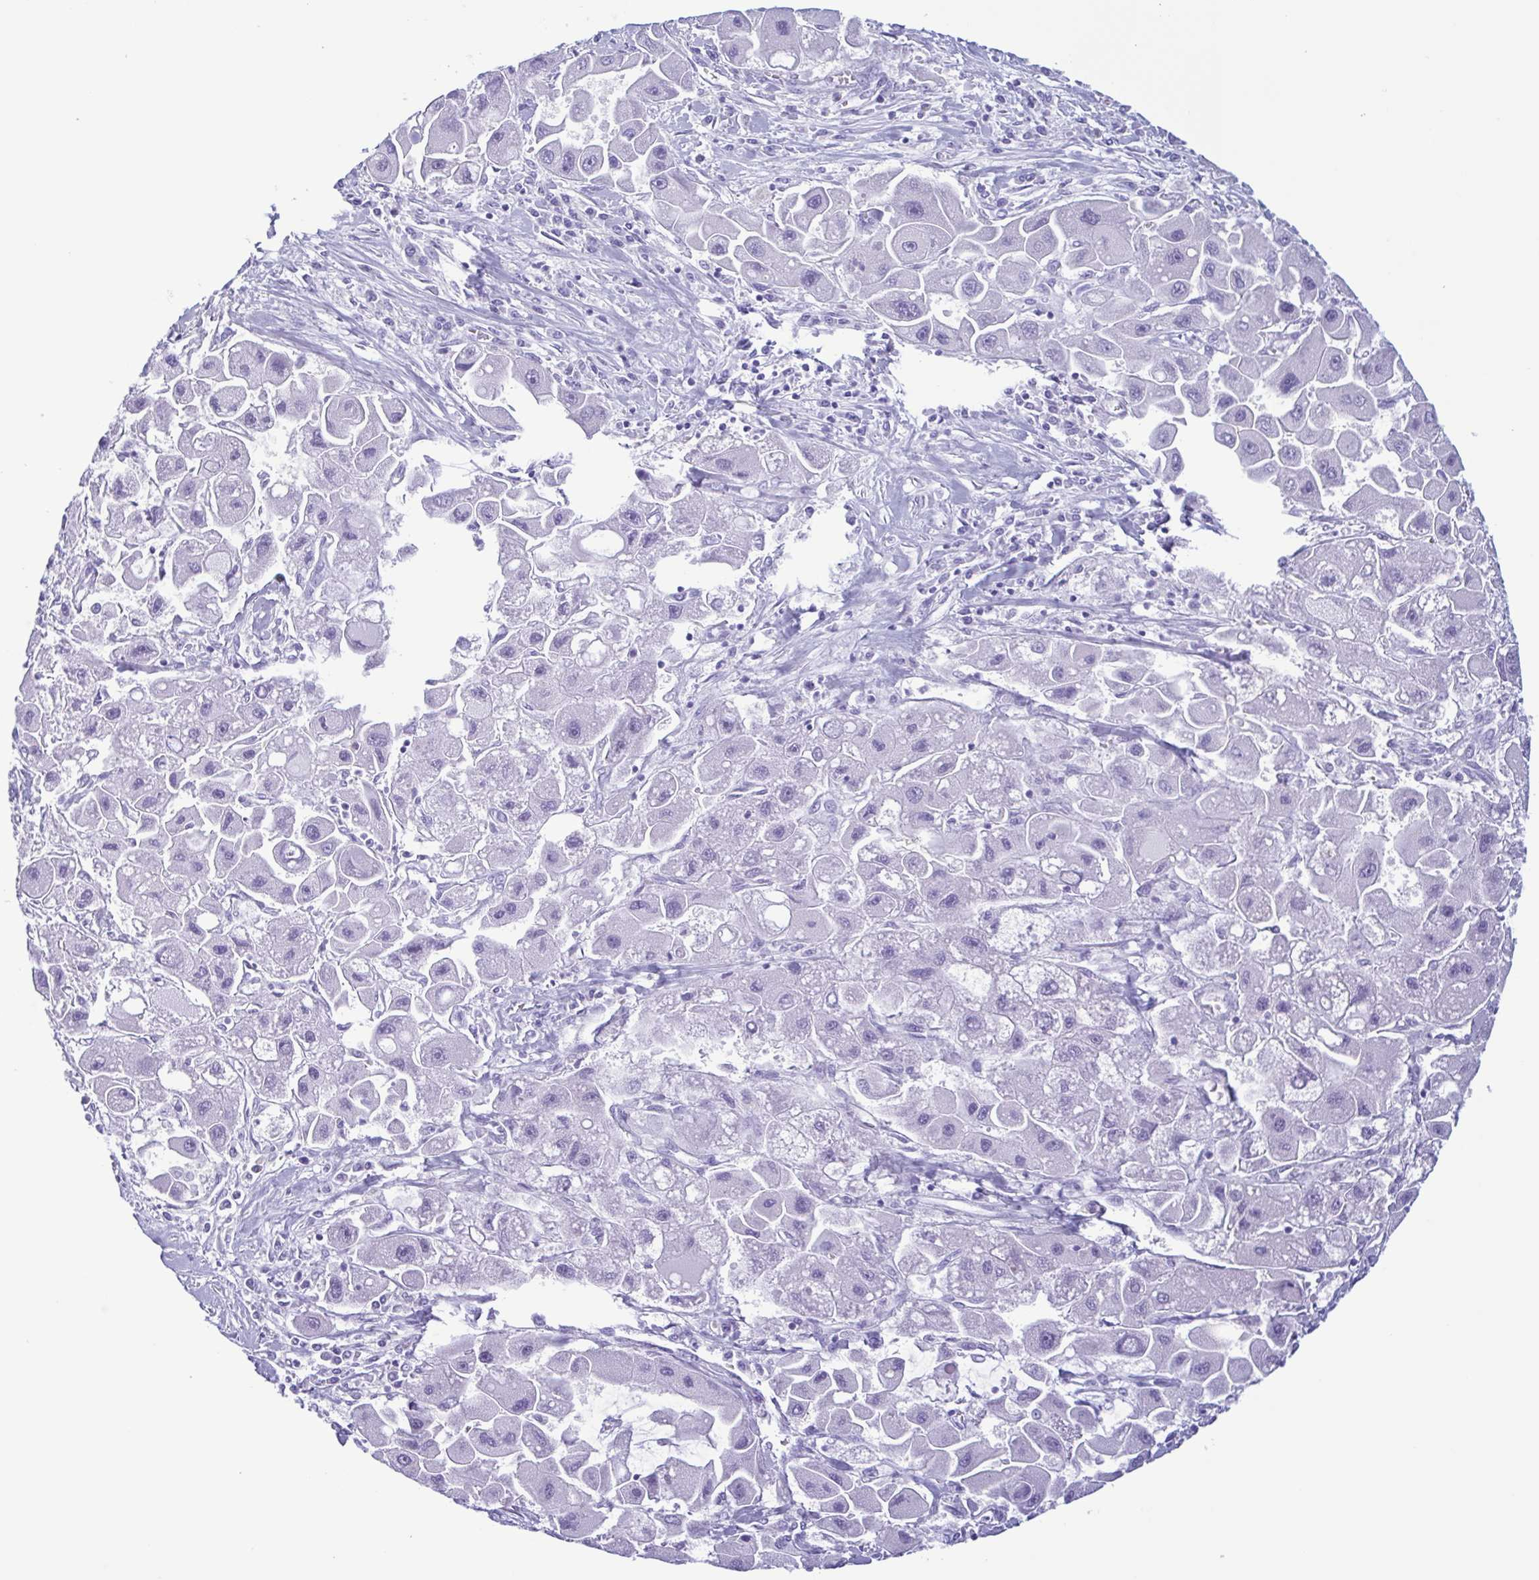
{"staining": {"intensity": "negative", "quantity": "none", "location": "none"}, "tissue": "liver cancer", "cell_type": "Tumor cells", "image_type": "cancer", "snomed": [{"axis": "morphology", "description": "Carcinoma, Hepatocellular, NOS"}, {"axis": "topography", "description": "Liver"}], "caption": "Immunohistochemical staining of human liver hepatocellular carcinoma shows no significant expression in tumor cells.", "gene": "LTF", "patient": {"sex": "male", "age": 24}}